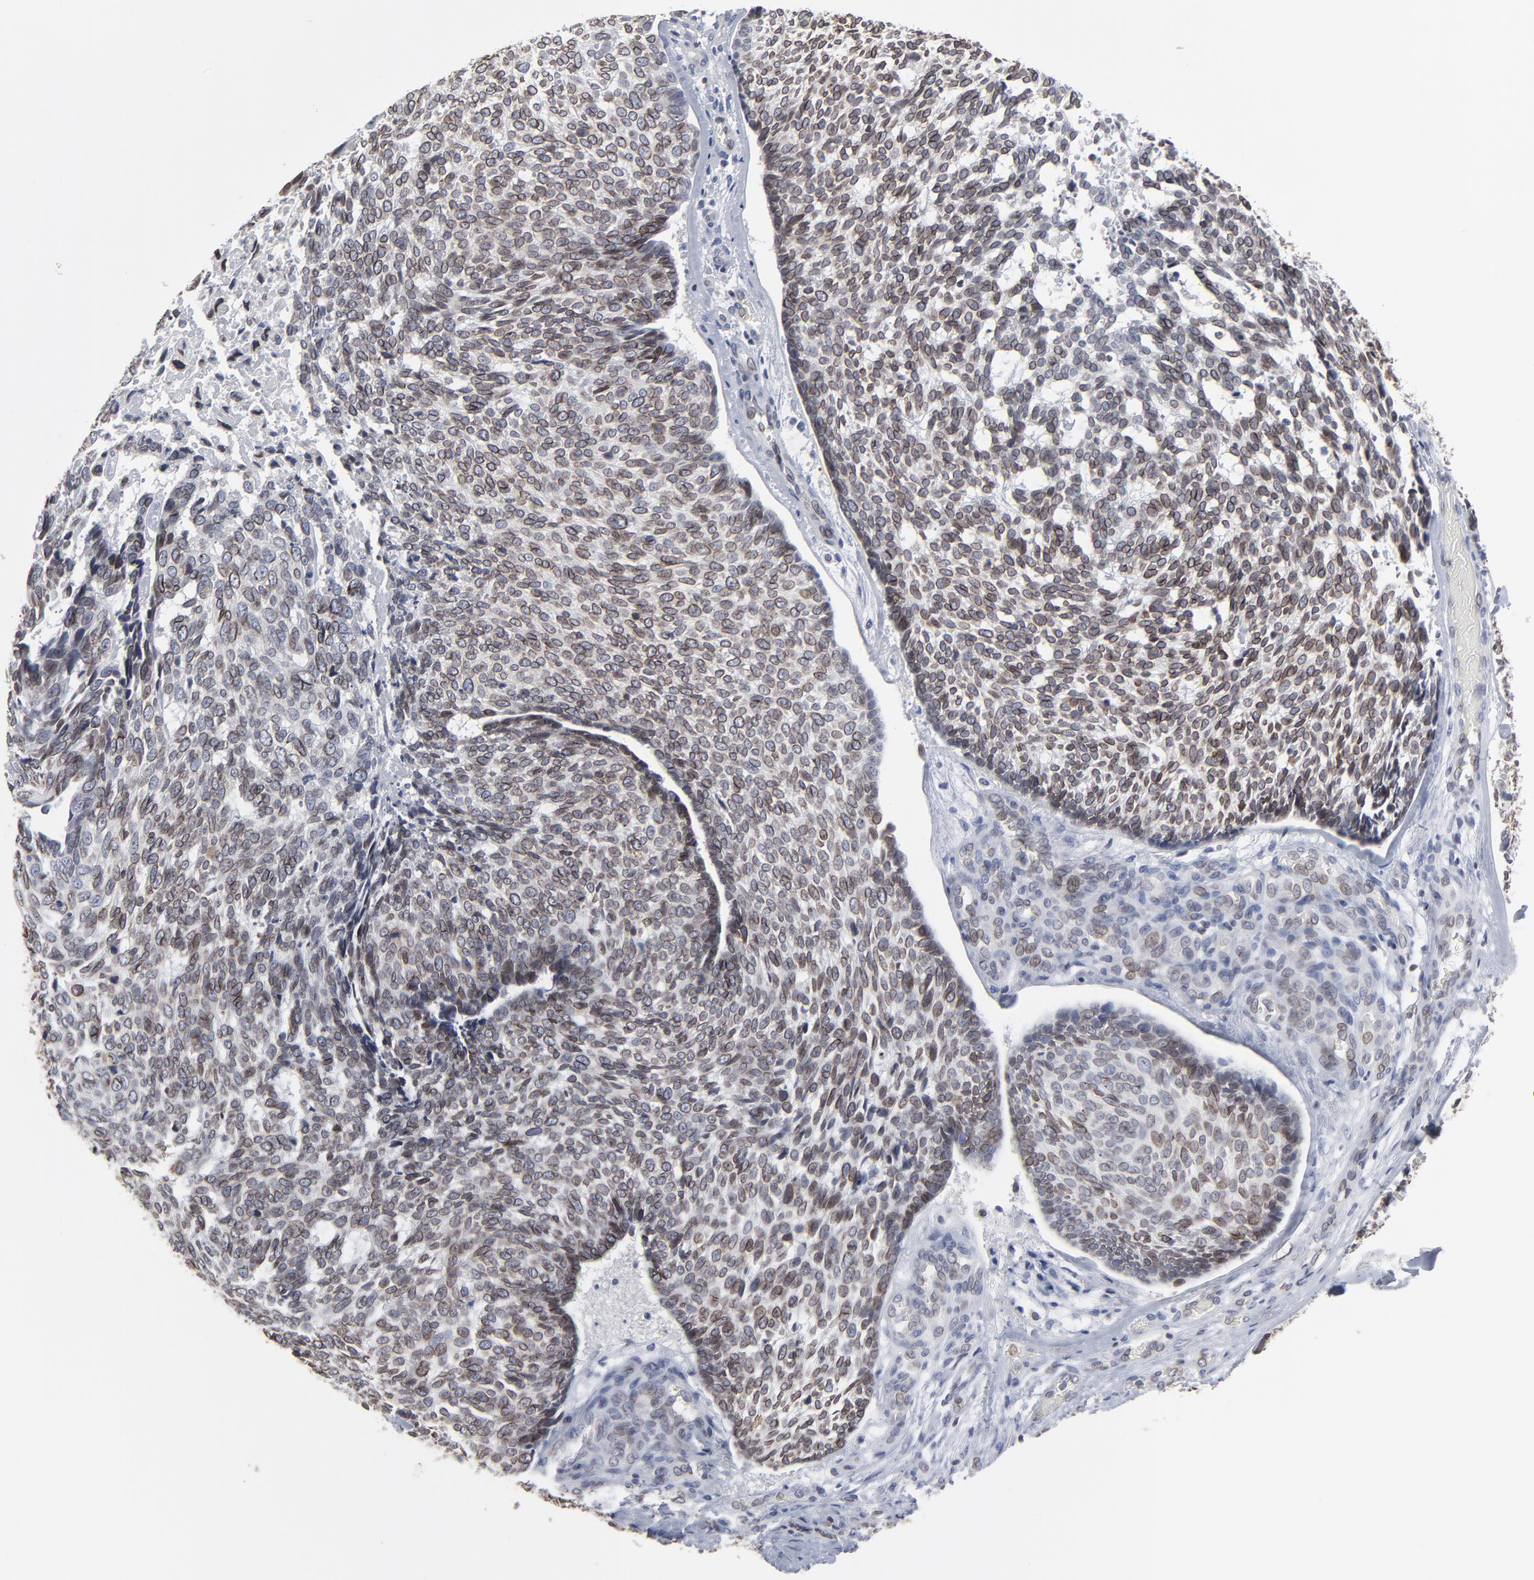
{"staining": {"intensity": "moderate", "quantity": ">75%", "location": "cytoplasmic/membranous,nuclear"}, "tissue": "skin cancer", "cell_type": "Tumor cells", "image_type": "cancer", "snomed": [{"axis": "morphology", "description": "Basal cell carcinoma"}, {"axis": "topography", "description": "Skin"}], "caption": "Immunohistochemical staining of skin cancer (basal cell carcinoma) demonstrates moderate cytoplasmic/membranous and nuclear protein positivity in about >75% of tumor cells. (IHC, brightfield microscopy, high magnification).", "gene": "SYNE2", "patient": {"sex": "male", "age": 72}}